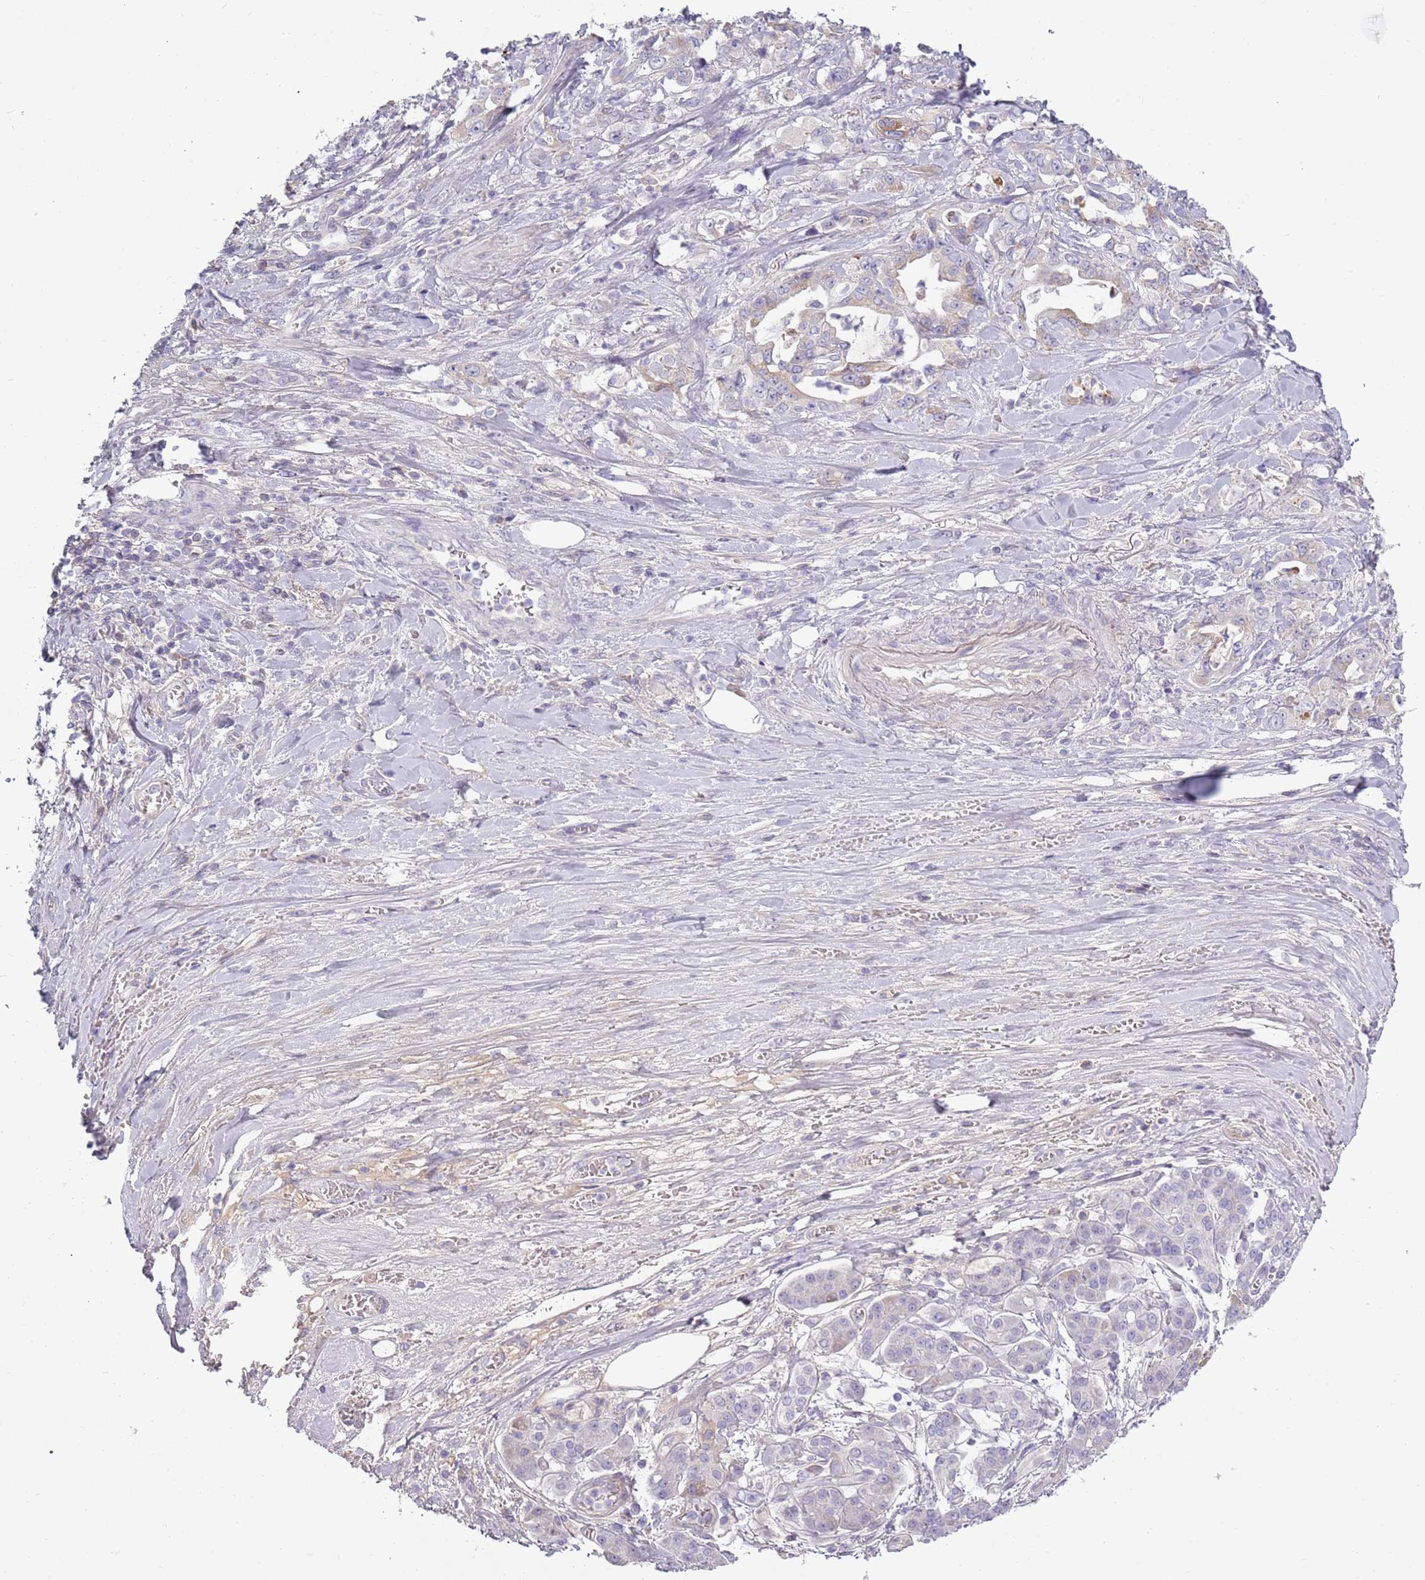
{"staining": {"intensity": "weak", "quantity": "<25%", "location": "cytoplasmic/membranous"}, "tissue": "pancreatic cancer", "cell_type": "Tumor cells", "image_type": "cancer", "snomed": [{"axis": "morphology", "description": "Adenocarcinoma, NOS"}, {"axis": "topography", "description": "Pancreas"}], "caption": "The photomicrograph exhibits no significant staining in tumor cells of pancreatic adenocarcinoma.", "gene": "TNFRSF6B", "patient": {"sex": "female", "age": 61}}